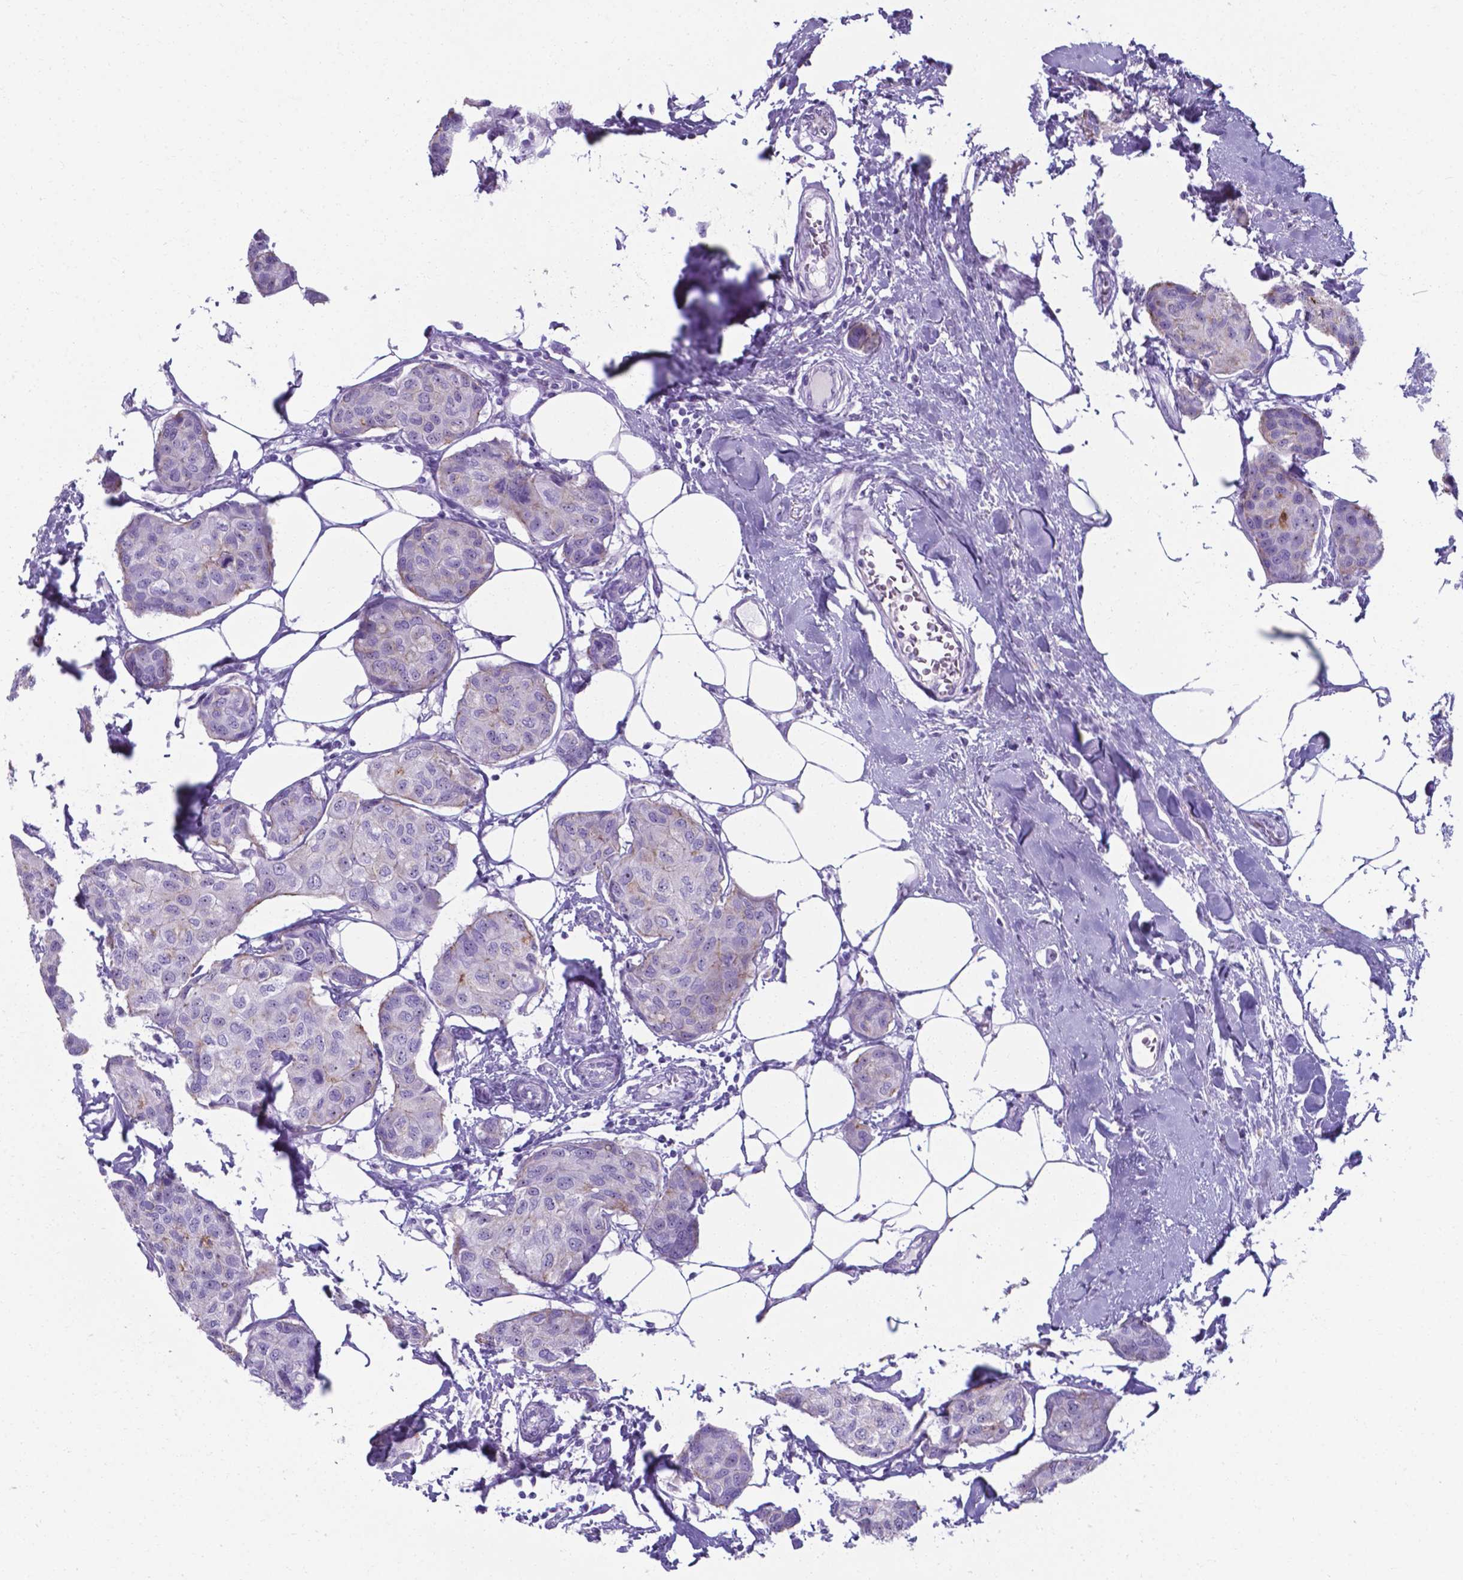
{"staining": {"intensity": "moderate", "quantity": "25%-75%", "location": "cytoplasmic/membranous"}, "tissue": "breast cancer", "cell_type": "Tumor cells", "image_type": "cancer", "snomed": [{"axis": "morphology", "description": "Duct carcinoma"}, {"axis": "topography", "description": "Breast"}], "caption": "High-power microscopy captured an IHC image of breast invasive ductal carcinoma, revealing moderate cytoplasmic/membranous staining in about 25%-75% of tumor cells. (Brightfield microscopy of DAB IHC at high magnification).", "gene": "AP5B1", "patient": {"sex": "female", "age": 80}}